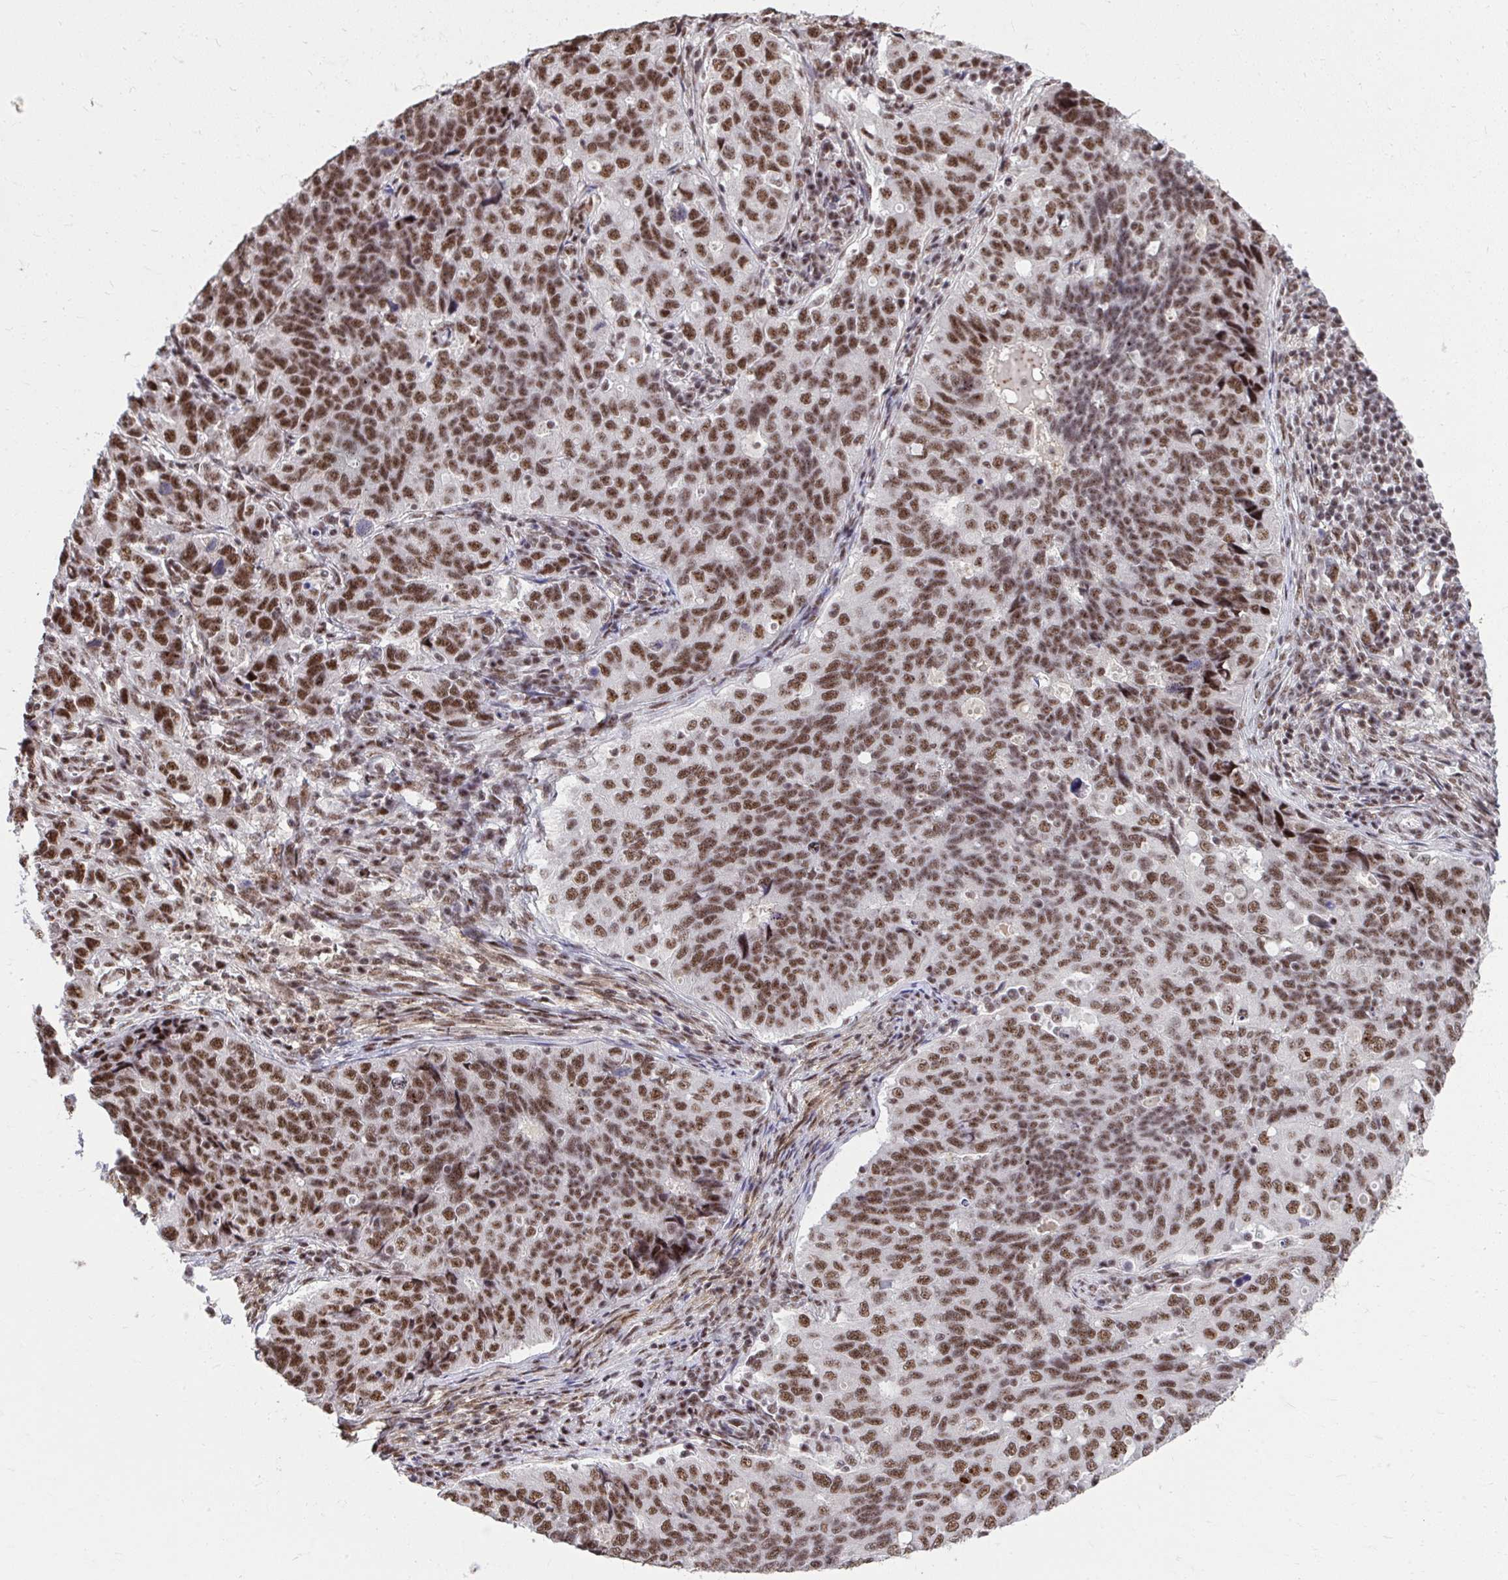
{"staining": {"intensity": "strong", "quantity": ">75%", "location": "nuclear"}, "tissue": "endometrial cancer", "cell_type": "Tumor cells", "image_type": "cancer", "snomed": [{"axis": "morphology", "description": "Adenocarcinoma, NOS"}, {"axis": "topography", "description": "Endometrium"}], "caption": "A photomicrograph showing strong nuclear staining in about >75% of tumor cells in endometrial cancer (adenocarcinoma), as visualized by brown immunohistochemical staining.", "gene": "SYNE4", "patient": {"sex": "female", "age": 43}}